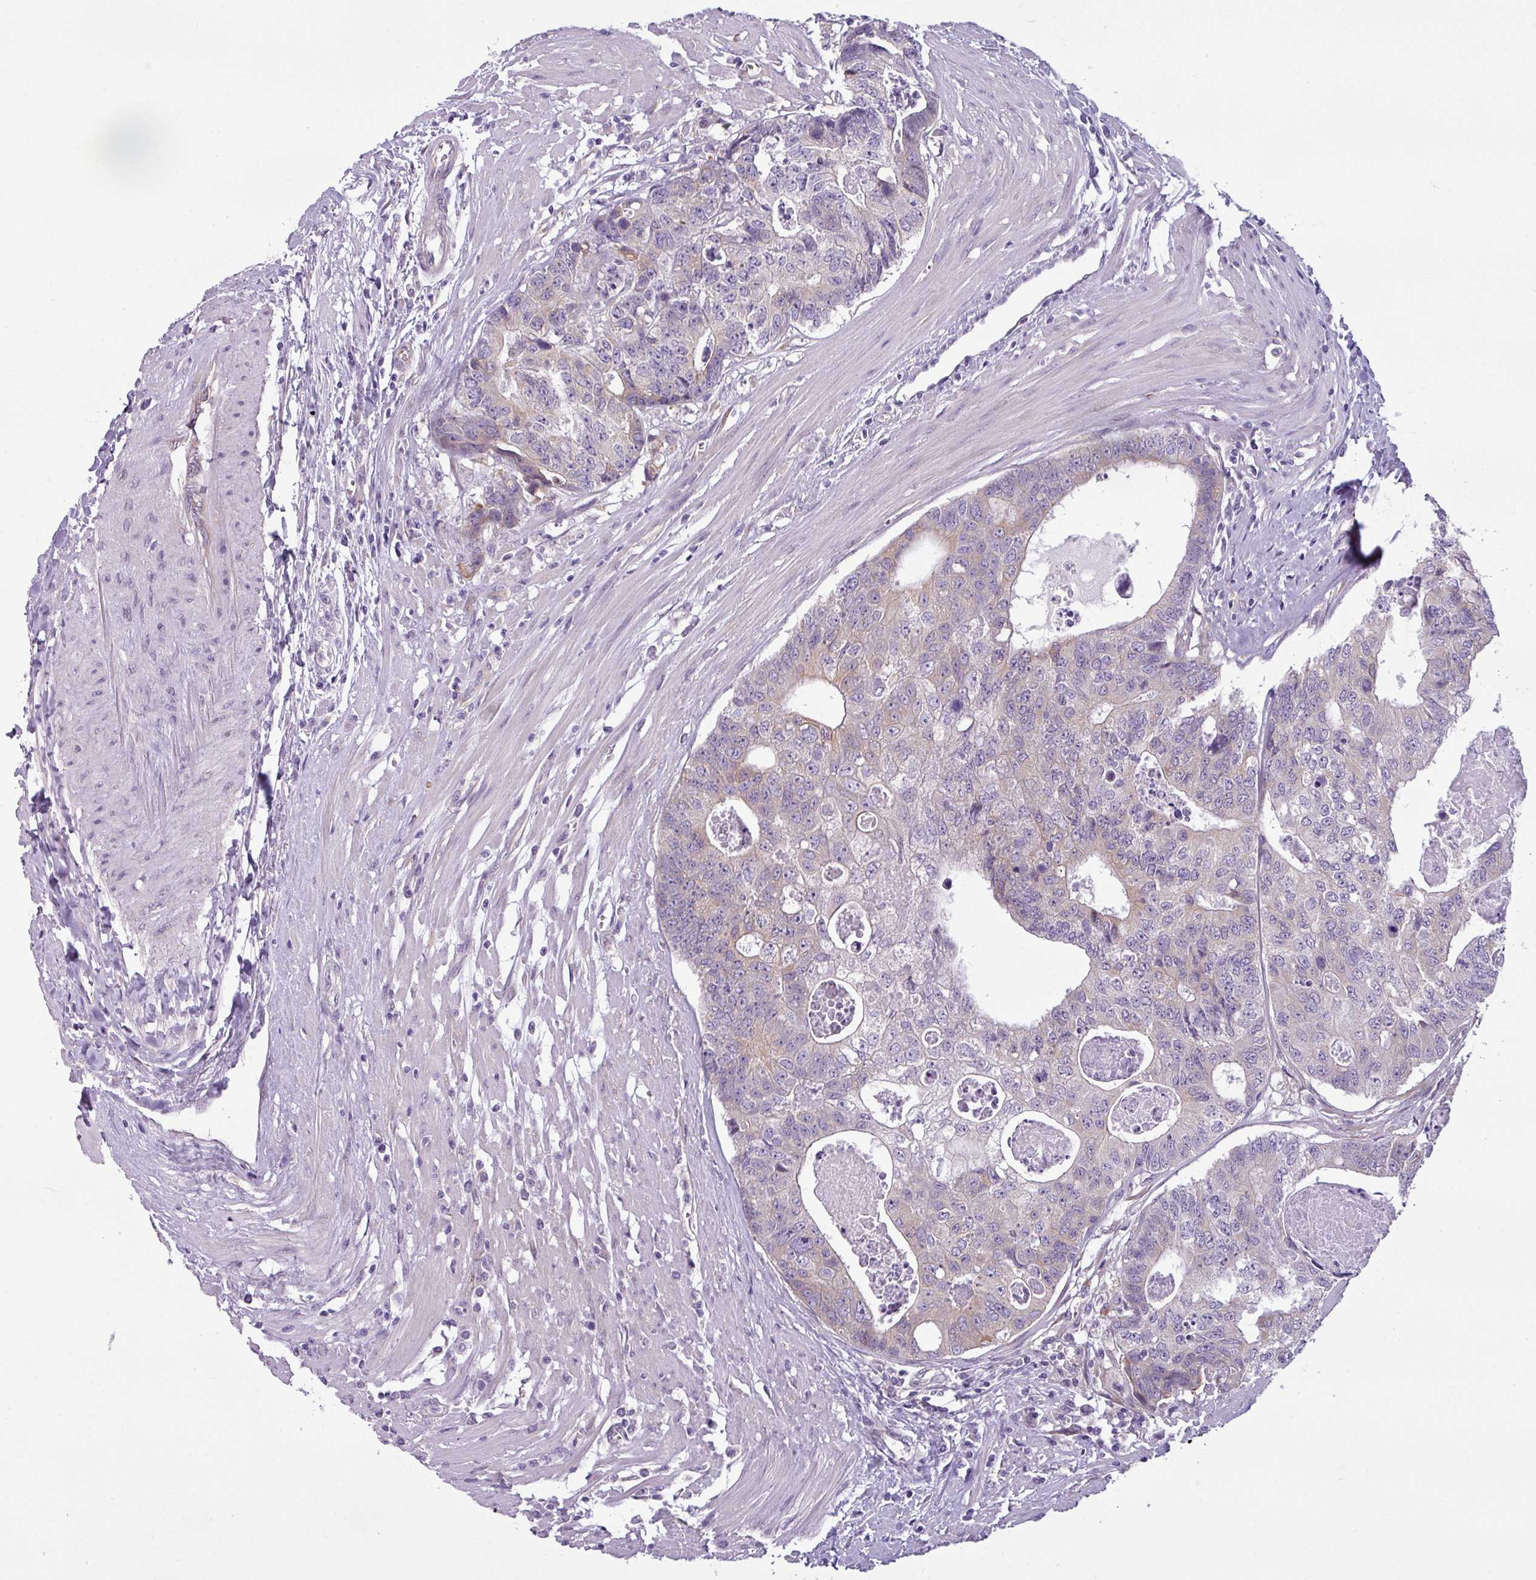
{"staining": {"intensity": "moderate", "quantity": "<25%", "location": "cytoplasmic/membranous"}, "tissue": "colorectal cancer", "cell_type": "Tumor cells", "image_type": "cancer", "snomed": [{"axis": "morphology", "description": "Adenocarcinoma, NOS"}, {"axis": "topography", "description": "Colon"}], "caption": "Colorectal cancer (adenocarcinoma) stained with immunohistochemistry (IHC) displays moderate cytoplasmic/membranous expression in about <25% of tumor cells. (DAB (3,3'-diaminobenzidine) IHC, brown staining for protein, blue staining for nuclei).", "gene": "TOR1AIP2", "patient": {"sex": "female", "age": 67}}